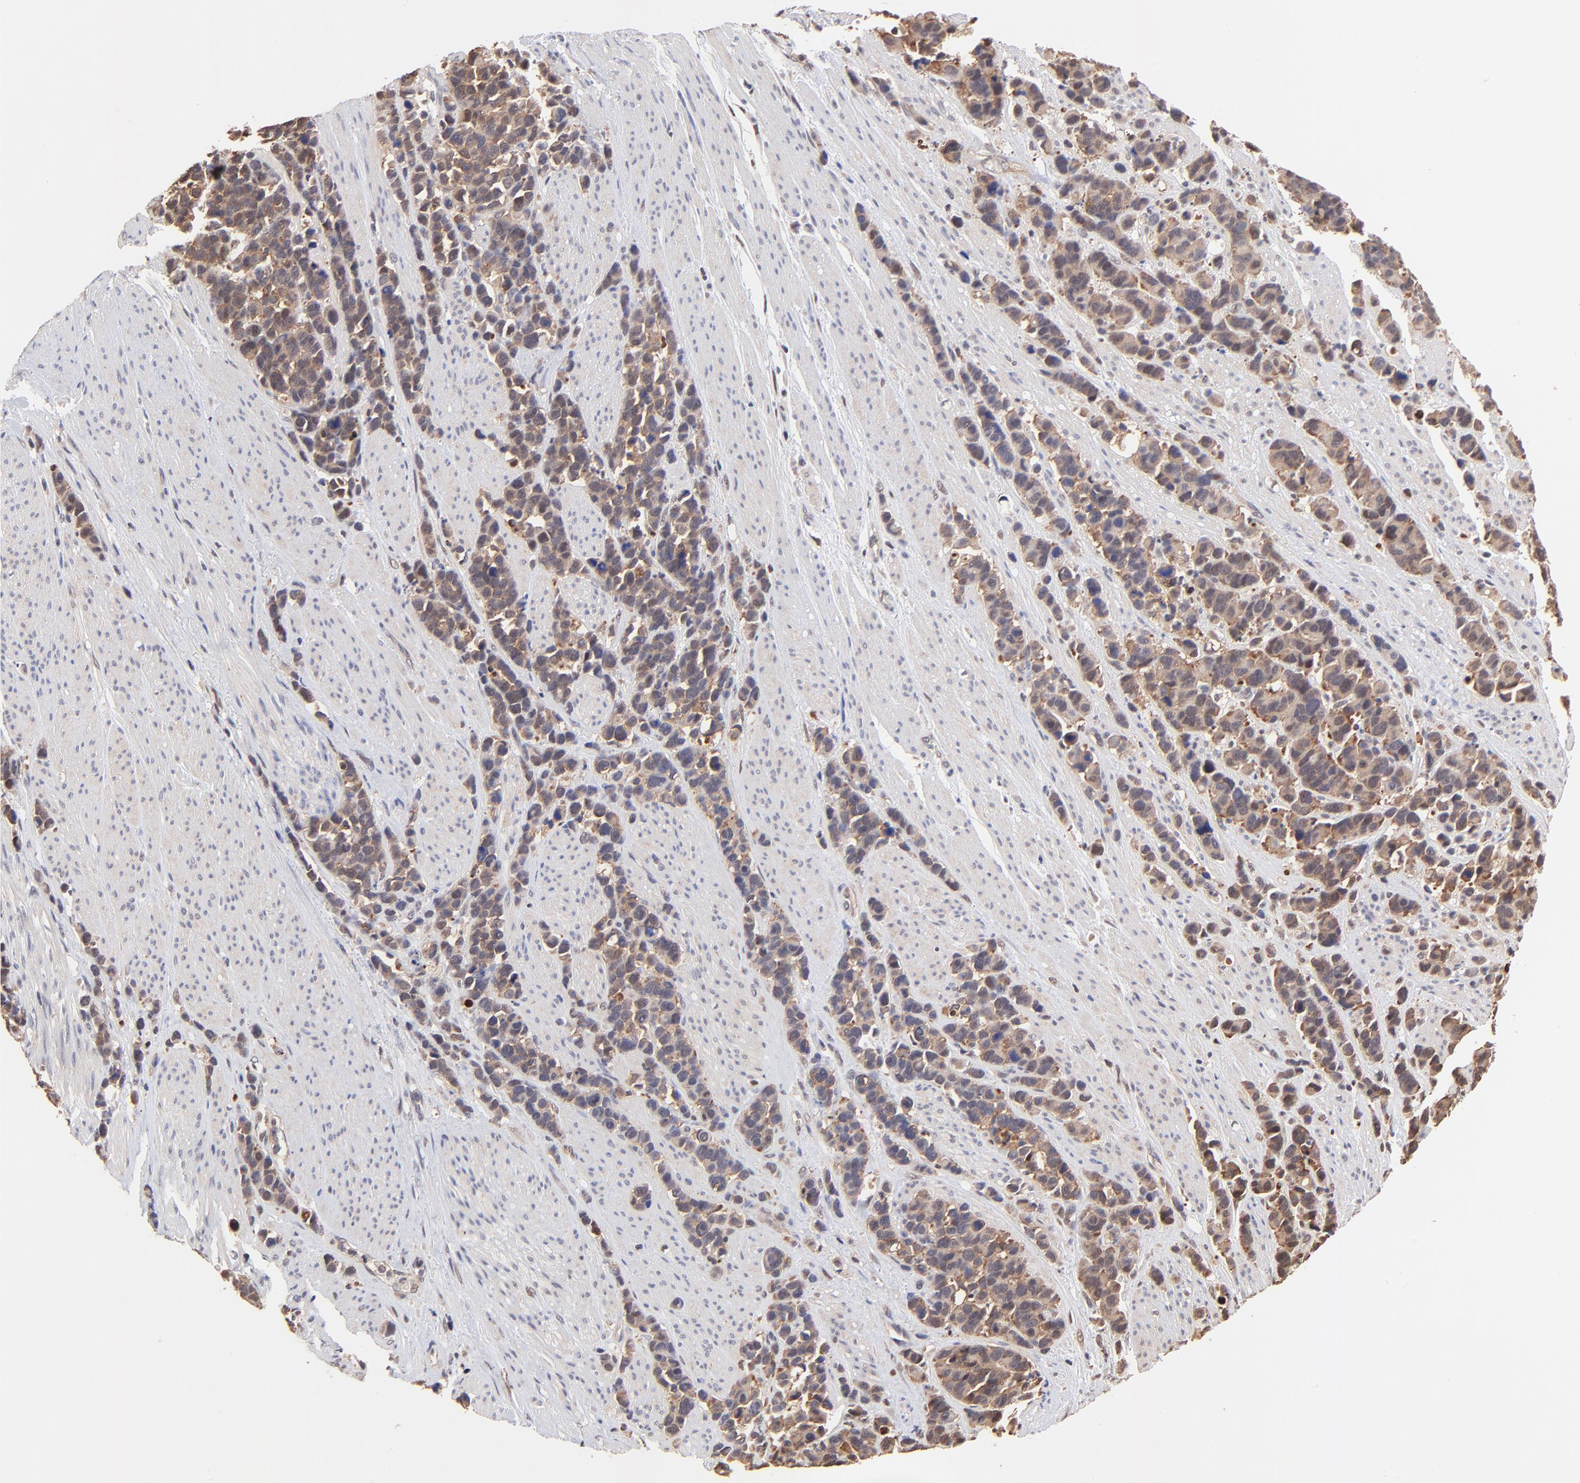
{"staining": {"intensity": "weak", "quantity": ">75%", "location": "cytoplasmic/membranous,nuclear"}, "tissue": "stomach cancer", "cell_type": "Tumor cells", "image_type": "cancer", "snomed": [{"axis": "morphology", "description": "Adenocarcinoma, NOS"}, {"axis": "topography", "description": "Stomach, upper"}], "caption": "Weak cytoplasmic/membranous and nuclear positivity is identified in about >75% of tumor cells in stomach cancer.", "gene": "PSMA6", "patient": {"sex": "male", "age": 71}}